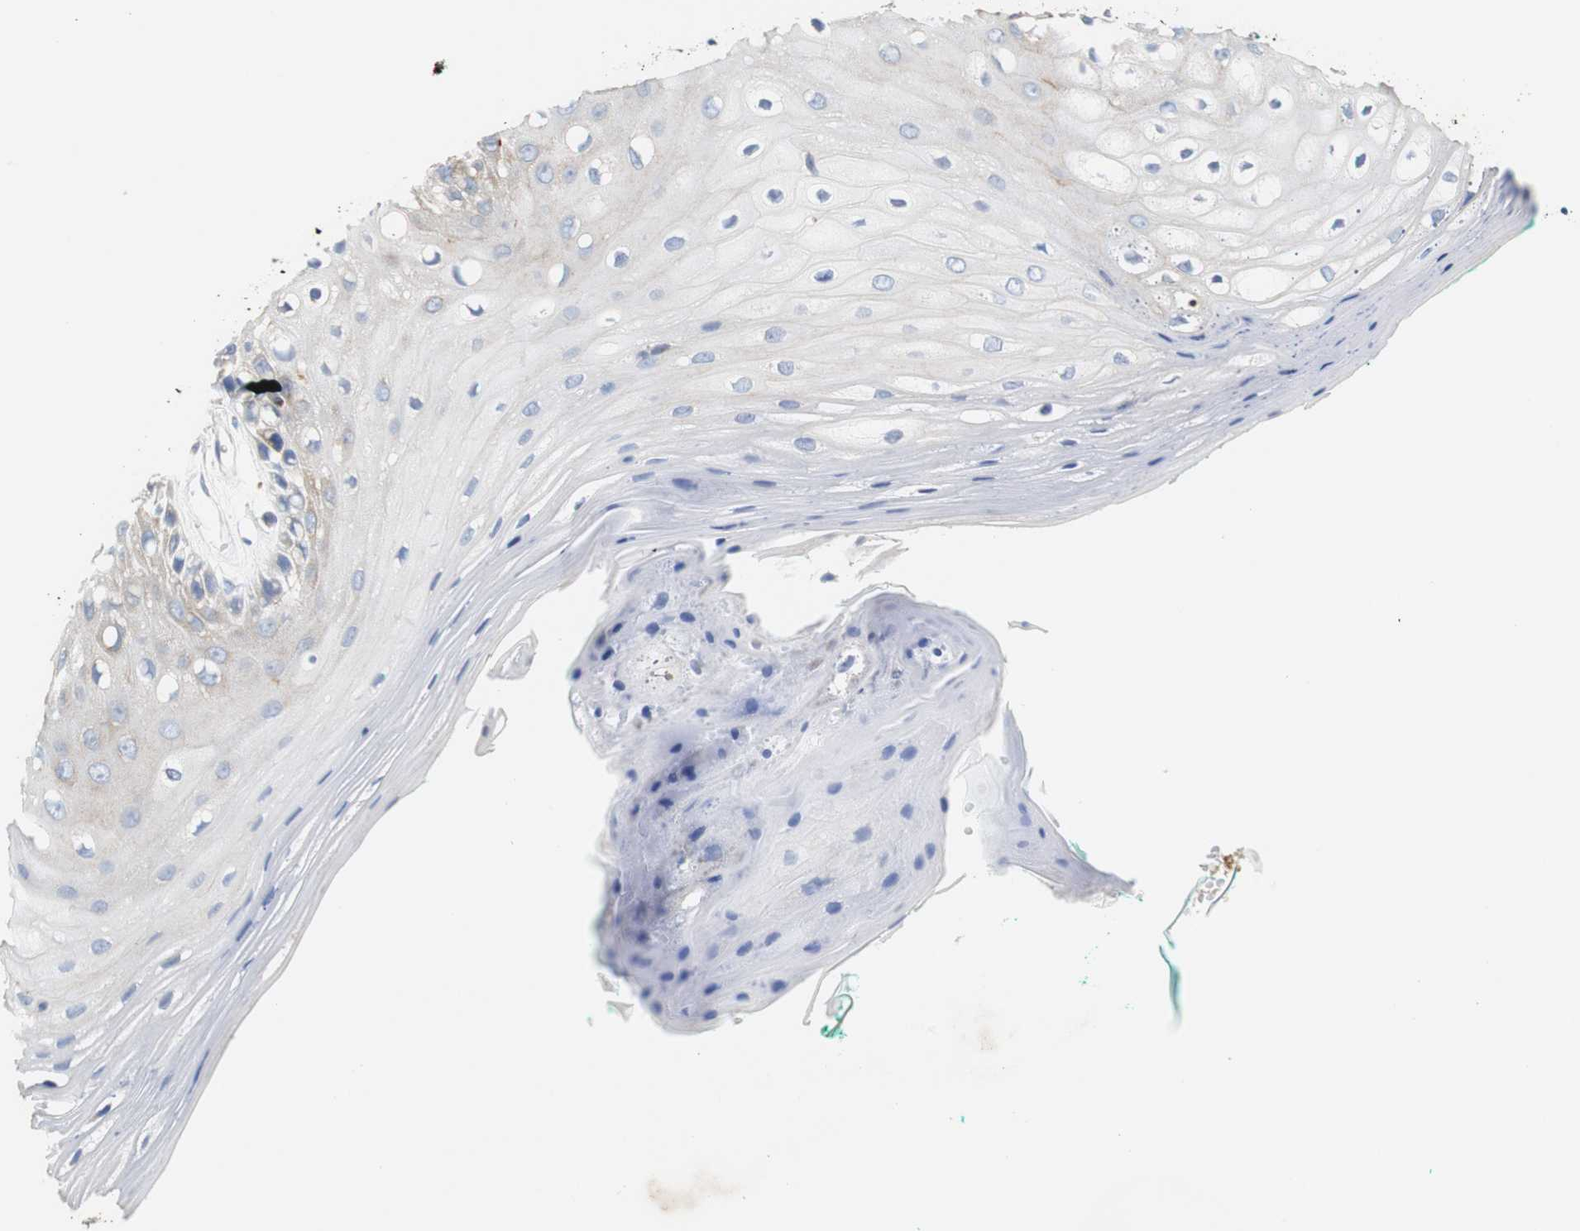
{"staining": {"intensity": "moderate", "quantity": "<25%", "location": "cytoplasmic/membranous"}, "tissue": "oral mucosa", "cell_type": "Squamous epithelial cells", "image_type": "normal", "snomed": [{"axis": "morphology", "description": "Normal tissue, NOS"}, {"axis": "morphology", "description": "Squamous cell carcinoma, NOS"}, {"axis": "topography", "description": "Skeletal muscle"}, {"axis": "topography", "description": "Oral tissue"}, {"axis": "topography", "description": "Head-Neck"}], "caption": "Immunohistochemistry (IHC) staining of benign oral mucosa, which exhibits low levels of moderate cytoplasmic/membranous positivity in about <25% of squamous epithelial cells indicating moderate cytoplasmic/membranous protein staining. The staining was performed using DAB (brown) for protein detection and nuclei were counterstained in hematoxylin (blue).", "gene": "VAMP8", "patient": {"sex": "female", "age": 84}}